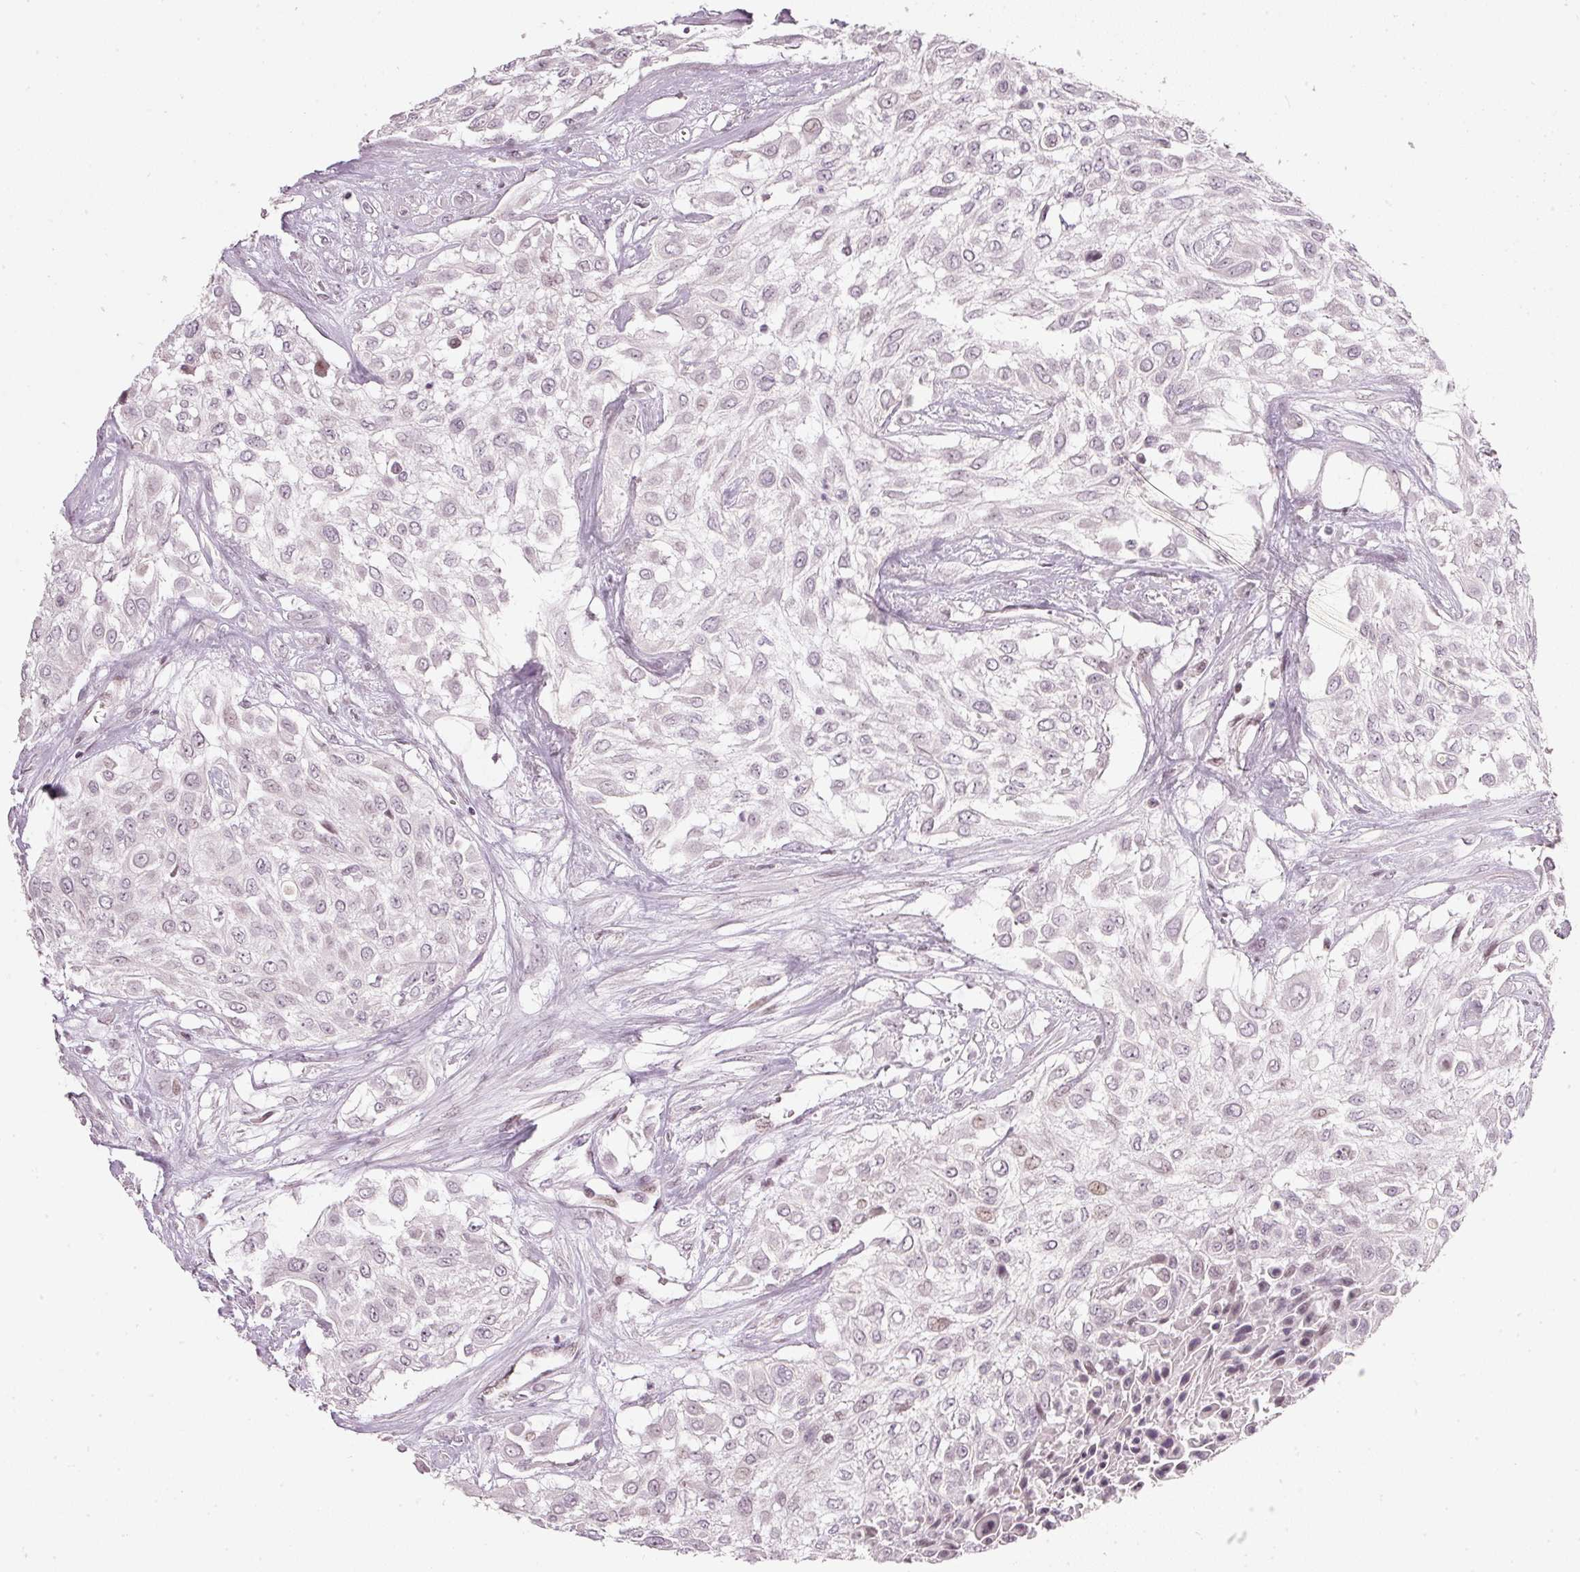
{"staining": {"intensity": "weak", "quantity": "25%-75%", "location": "nuclear"}, "tissue": "urothelial cancer", "cell_type": "Tumor cells", "image_type": "cancer", "snomed": [{"axis": "morphology", "description": "Urothelial carcinoma, High grade"}, {"axis": "topography", "description": "Urinary bladder"}], "caption": "Tumor cells show low levels of weak nuclear staining in approximately 25%-75% of cells in high-grade urothelial carcinoma.", "gene": "NRDE2", "patient": {"sex": "male", "age": 57}}